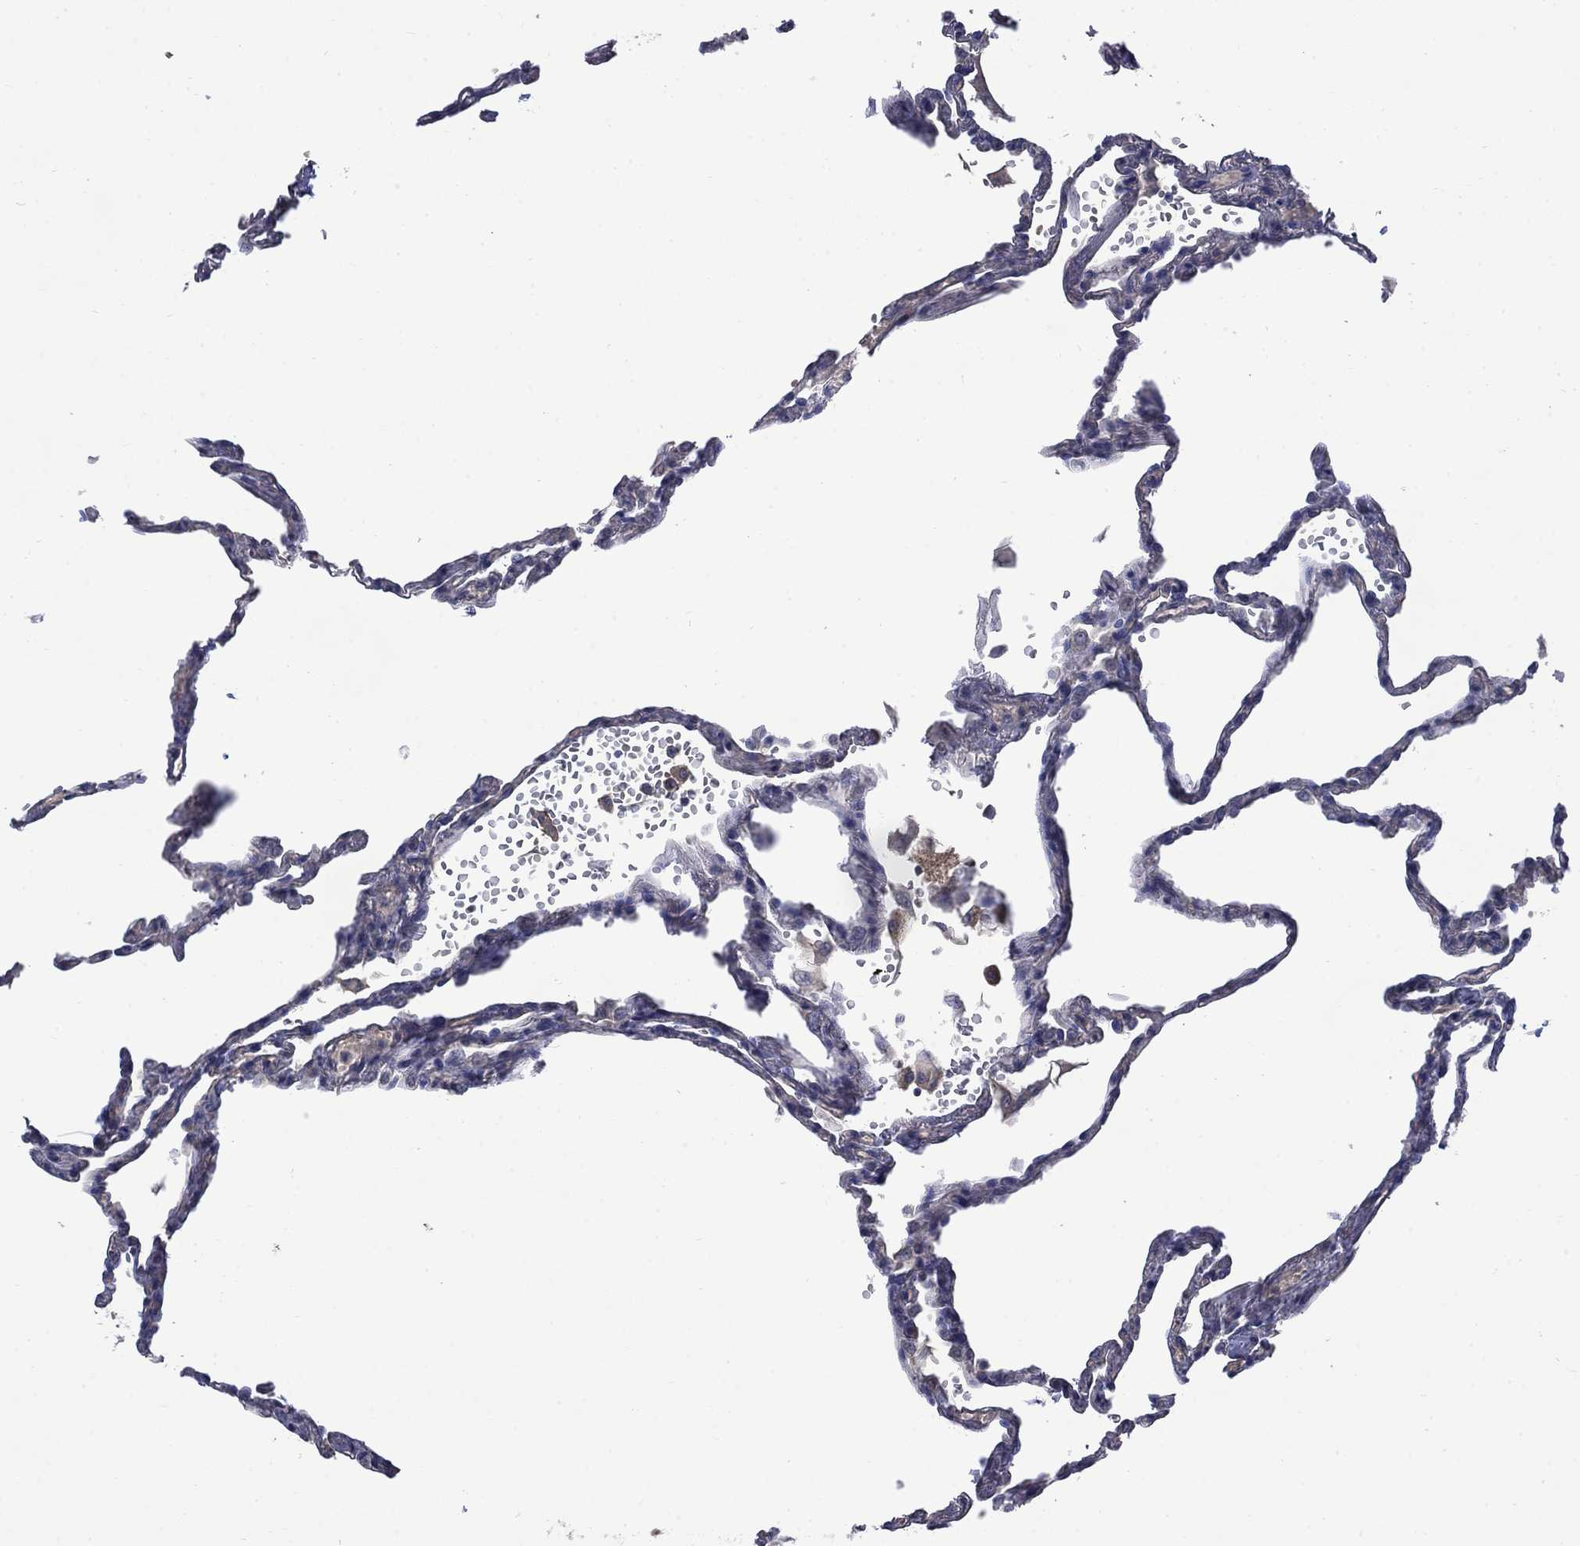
{"staining": {"intensity": "negative", "quantity": "none", "location": "none"}, "tissue": "lung", "cell_type": "Alveolar cells", "image_type": "normal", "snomed": [{"axis": "morphology", "description": "Normal tissue, NOS"}, {"axis": "topography", "description": "Lung"}], "caption": "Protein analysis of normal lung shows no significant staining in alveolar cells. (Immunohistochemistry, brightfield microscopy, high magnification).", "gene": "HSPA12A", "patient": {"sex": "male", "age": 78}}